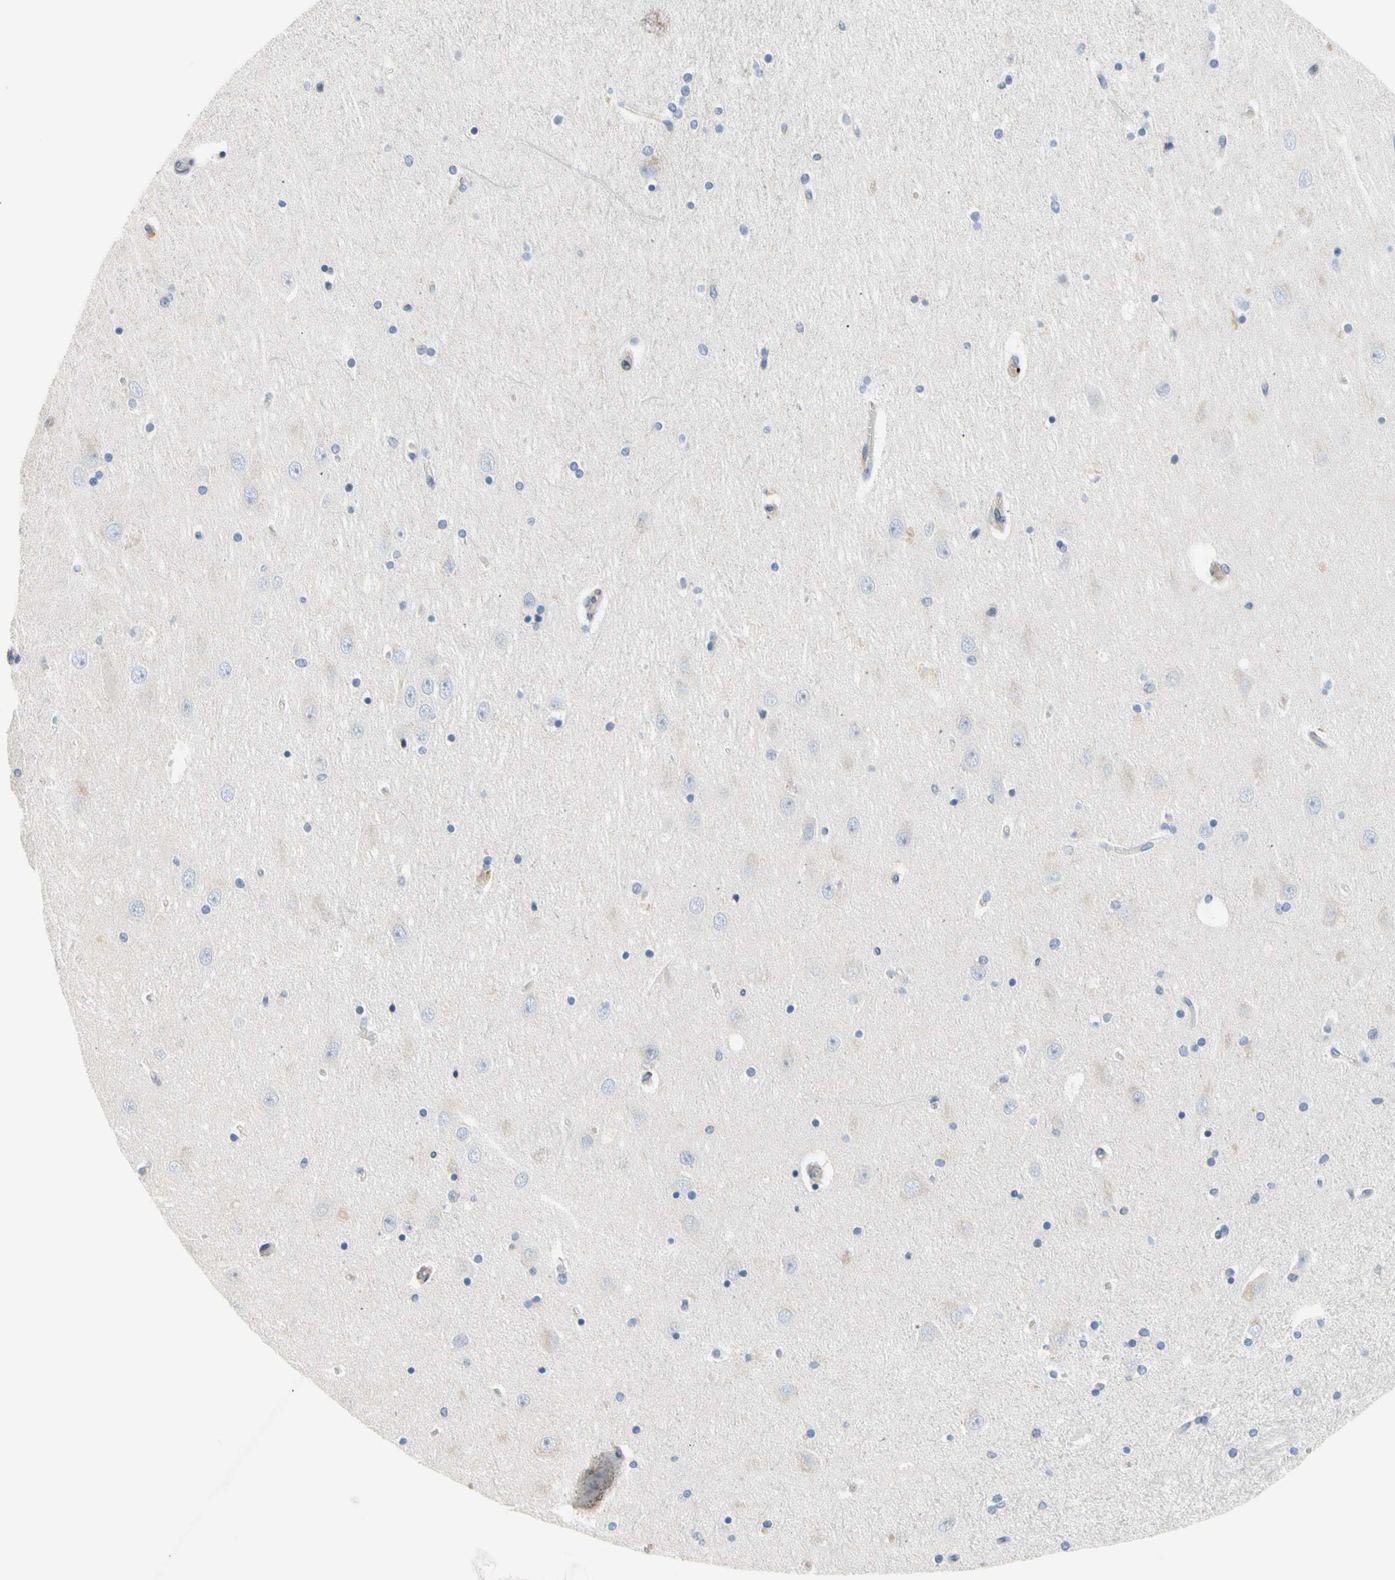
{"staining": {"intensity": "negative", "quantity": "none", "location": "none"}, "tissue": "hippocampus", "cell_type": "Glial cells", "image_type": "normal", "snomed": [{"axis": "morphology", "description": "Normal tissue, NOS"}, {"axis": "topography", "description": "Hippocampus"}], "caption": "DAB (3,3'-diaminobenzidine) immunohistochemical staining of benign hippocampus exhibits no significant staining in glial cells.", "gene": "MAP3K3", "patient": {"sex": "female", "age": 54}}